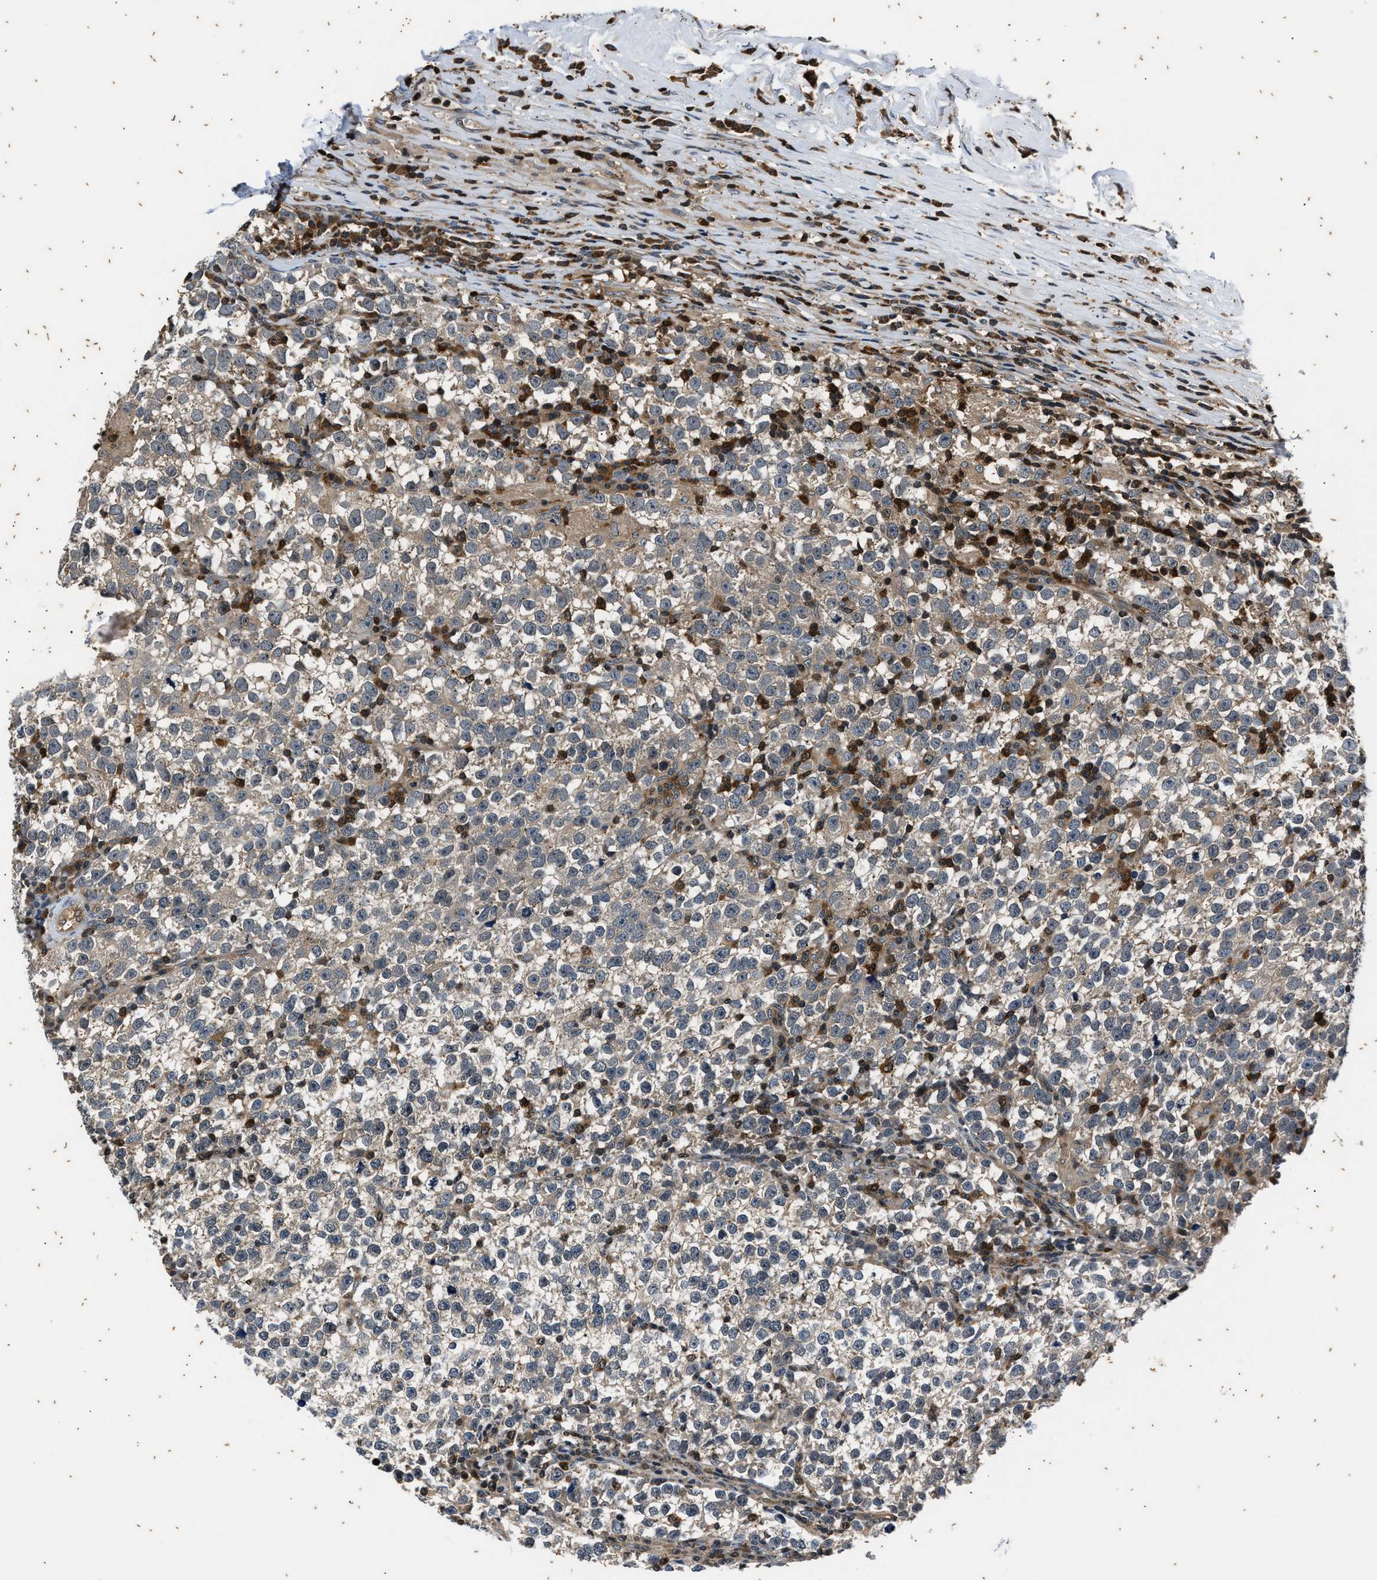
{"staining": {"intensity": "weak", "quantity": ">75%", "location": "cytoplasmic/membranous"}, "tissue": "testis cancer", "cell_type": "Tumor cells", "image_type": "cancer", "snomed": [{"axis": "morphology", "description": "Normal tissue, NOS"}, {"axis": "morphology", "description": "Seminoma, NOS"}, {"axis": "topography", "description": "Testis"}], "caption": "Immunohistochemistry (IHC) of testis seminoma displays low levels of weak cytoplasmic/membranous expression in about >75% of tumor cells.", "gene": "PTPN7", "patient": {"sex": "male", "age": 43}}